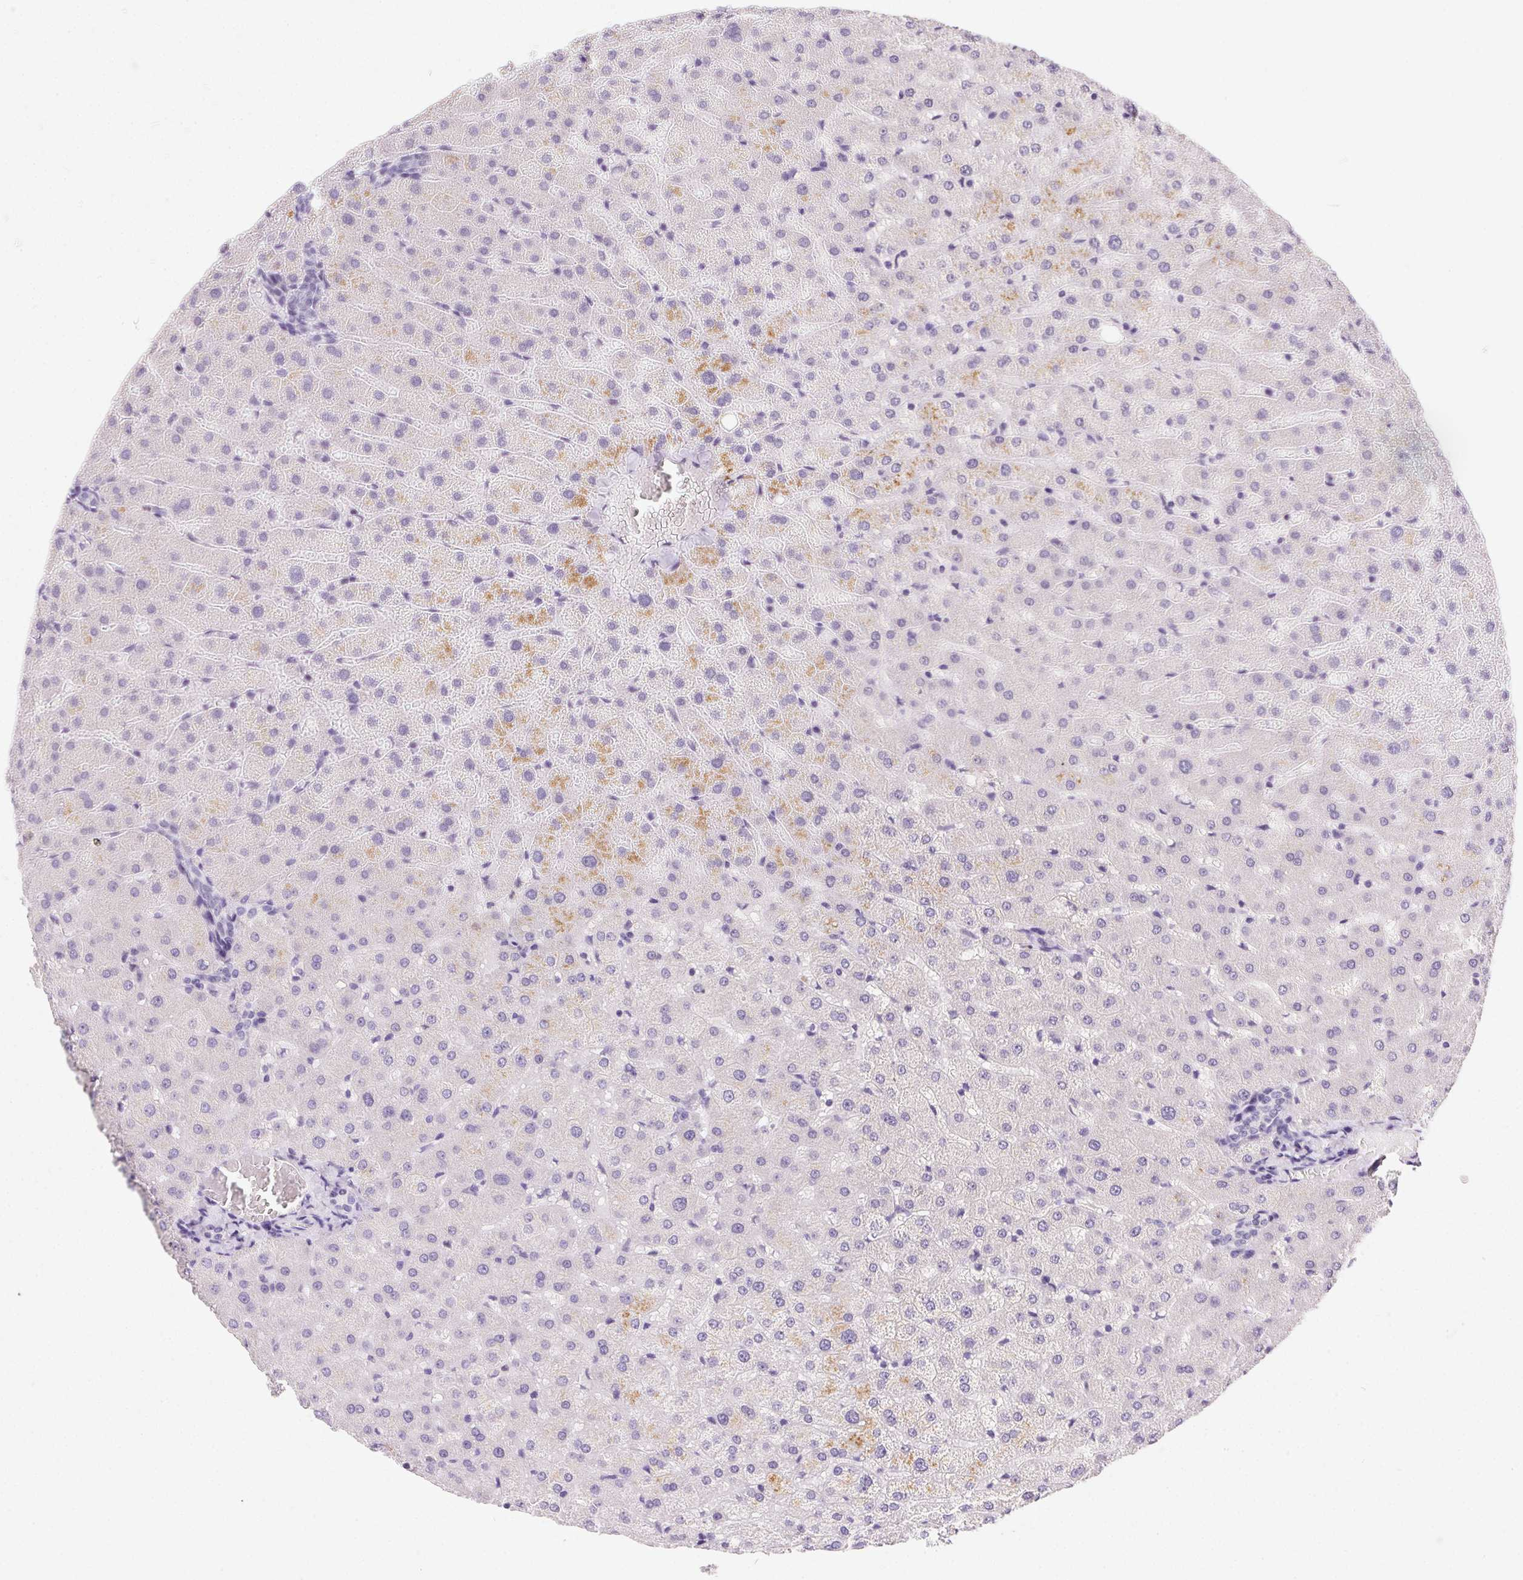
{"staining": {"intensity": "negative", "quantity": "none", "location": "none"}, "tissue": "liver", "cell_type": "Cholangiocytes", "image_type": "normal", "snomed": [{"axis": "morphology", "description": "Normal tissue, NOS"}, {"axis": "topography", "description": "Liver"}], "caption": "This is a photomicrograph of immunohistochemistry (IHC) staining of normal liver, which shows no expression in cholangiocytes.", "gene": "SSTR4", "patient": {"sex": "female", "age": 50}}